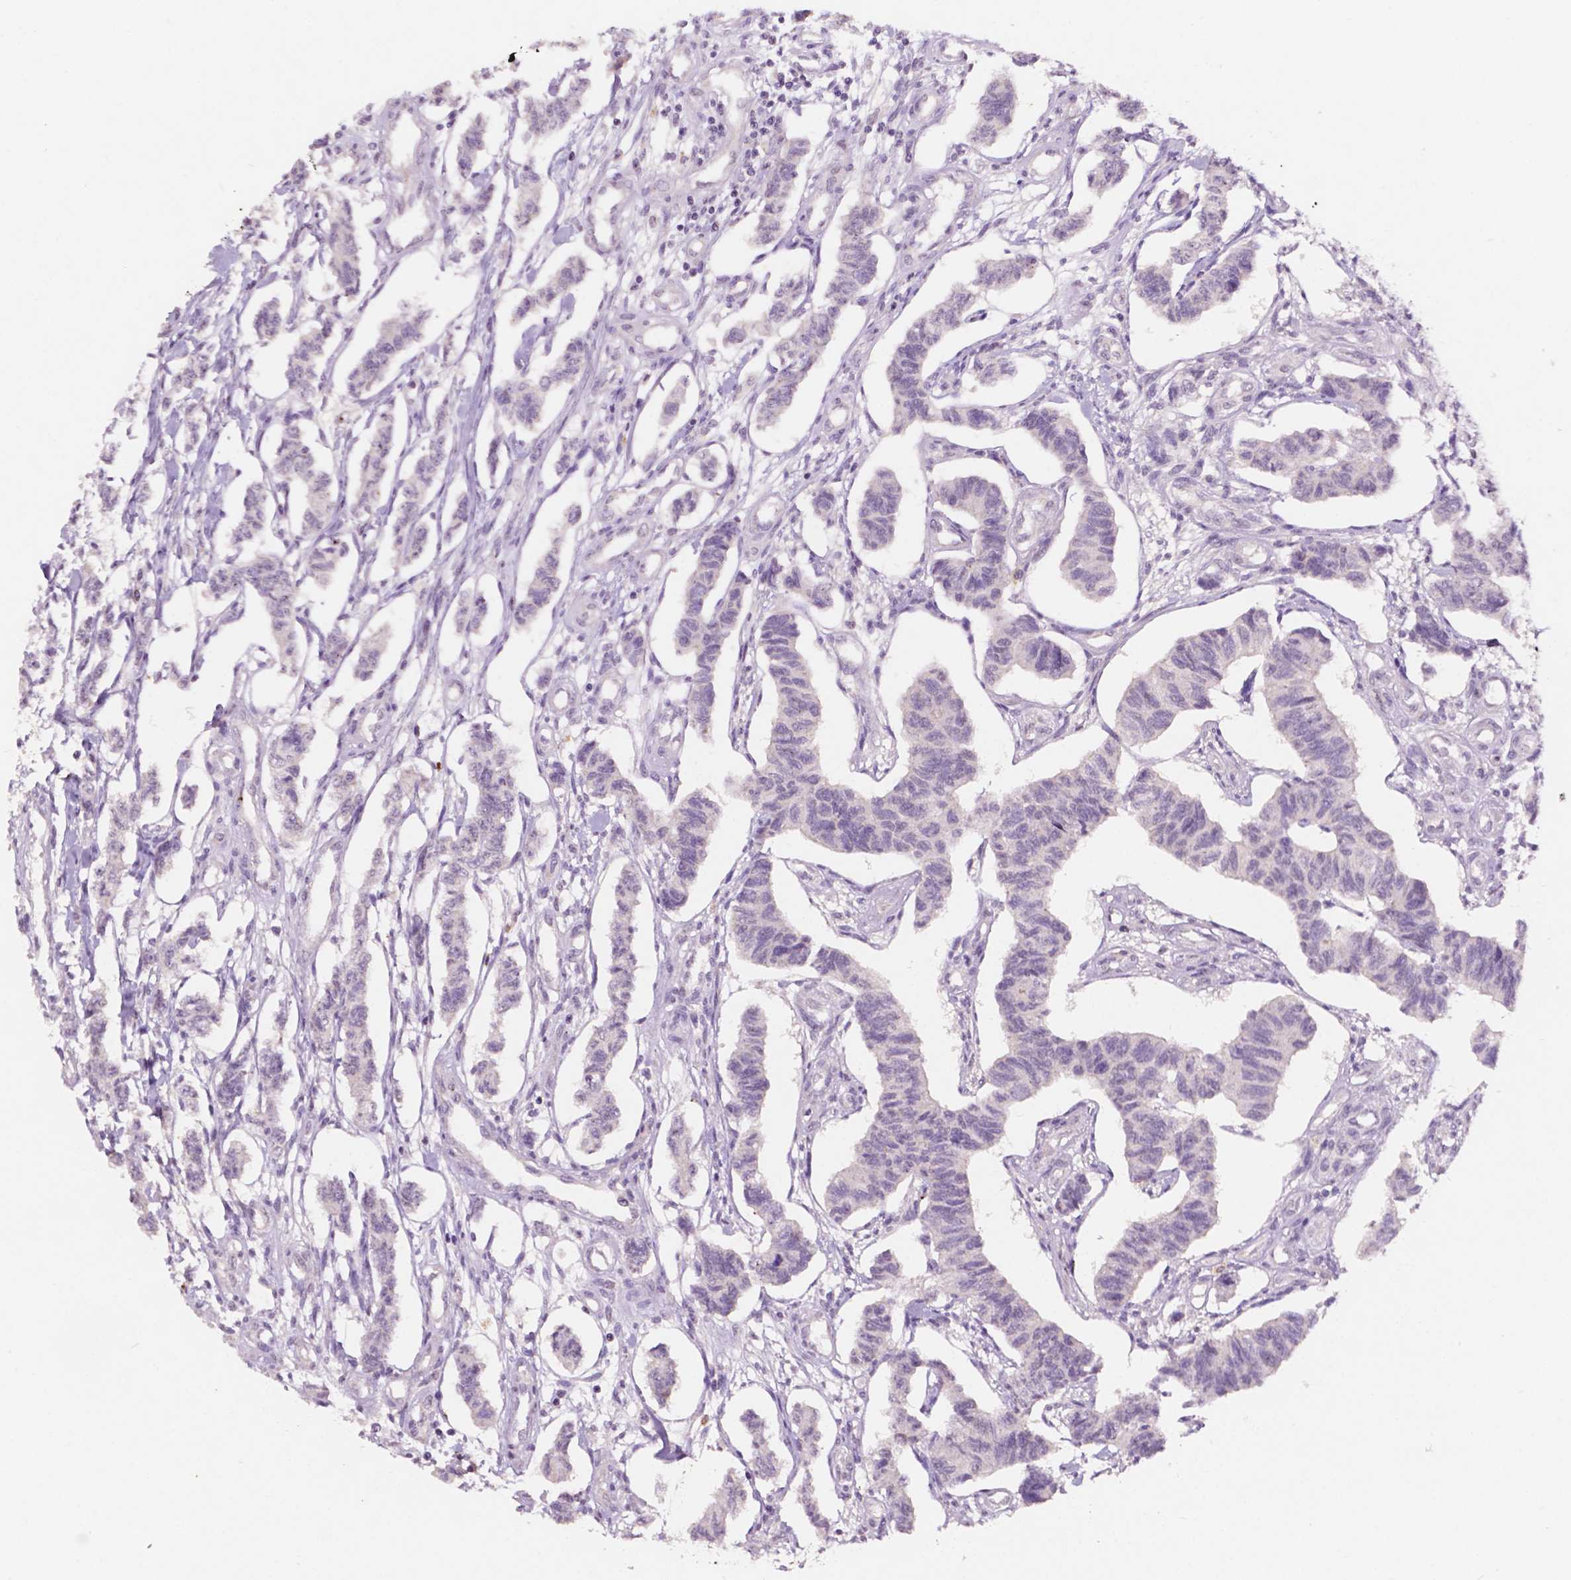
{"staining": {"intensity": "weak", "quantity": "25%-75%", "location": "cytoplasmic/membranous"}, "tissue": "carcinoid", "cell_type": "Tumor cells", "image_type": "cancer", "snomed": [{"axis": "morphology", "description": "Carcinoid, malignant, NOS"}, {"axis": "topography", "description": "Kidney"}], "caption": "The micrograph shows staining of carcinoid (malignant), revealing weak cytoplasmic/membranous protein staining (brown color) within tumor cells.", "gene": "SIRT2", "patient": {"sex": "female", "age": 41}}